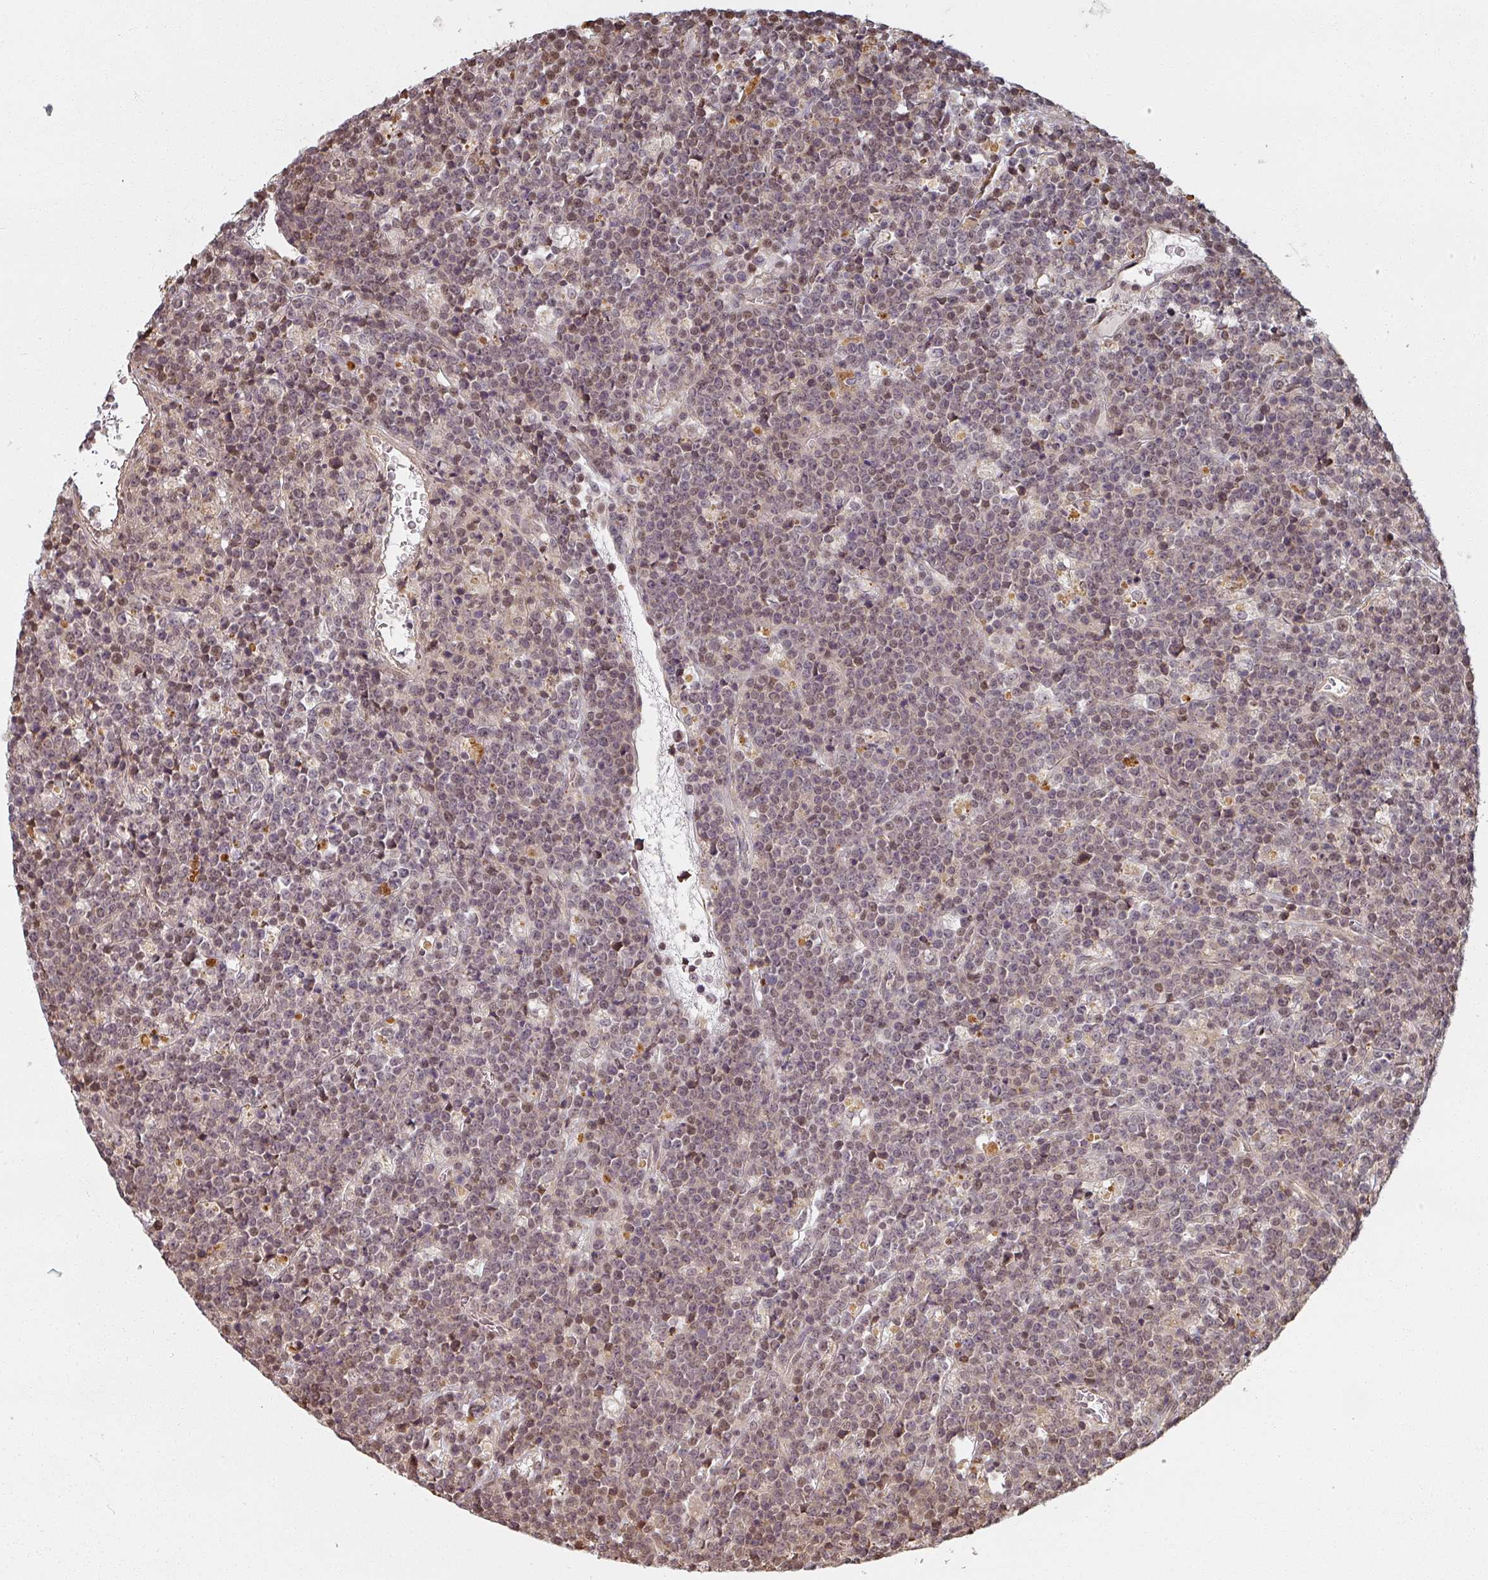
{"staining": {"intensity": "moderate", "quantity": "25%-75%", "location": "nuclear"}, "tissue": "lymphoma", "cell_type": "Tumor cells", "image_type": "cancer", "snomed": [{"axis": "morphology", "description": "Malignant lymphoma, non-Hodgkin's type, High grade"}, {"axis": "topography", "description": "Ovary"}], "caption": "High-grade malignant lymphoma, non-Hodgkin's type tissue demonstrates moderate nuclear staining in about 25%-75% of tumor cells, visualized by immunohistochemistry. (brown staining indicates protein expression, while blue staining denotes nuclei).", "gene": "MED19", "patient": {"sex": "female", "age": 56}}